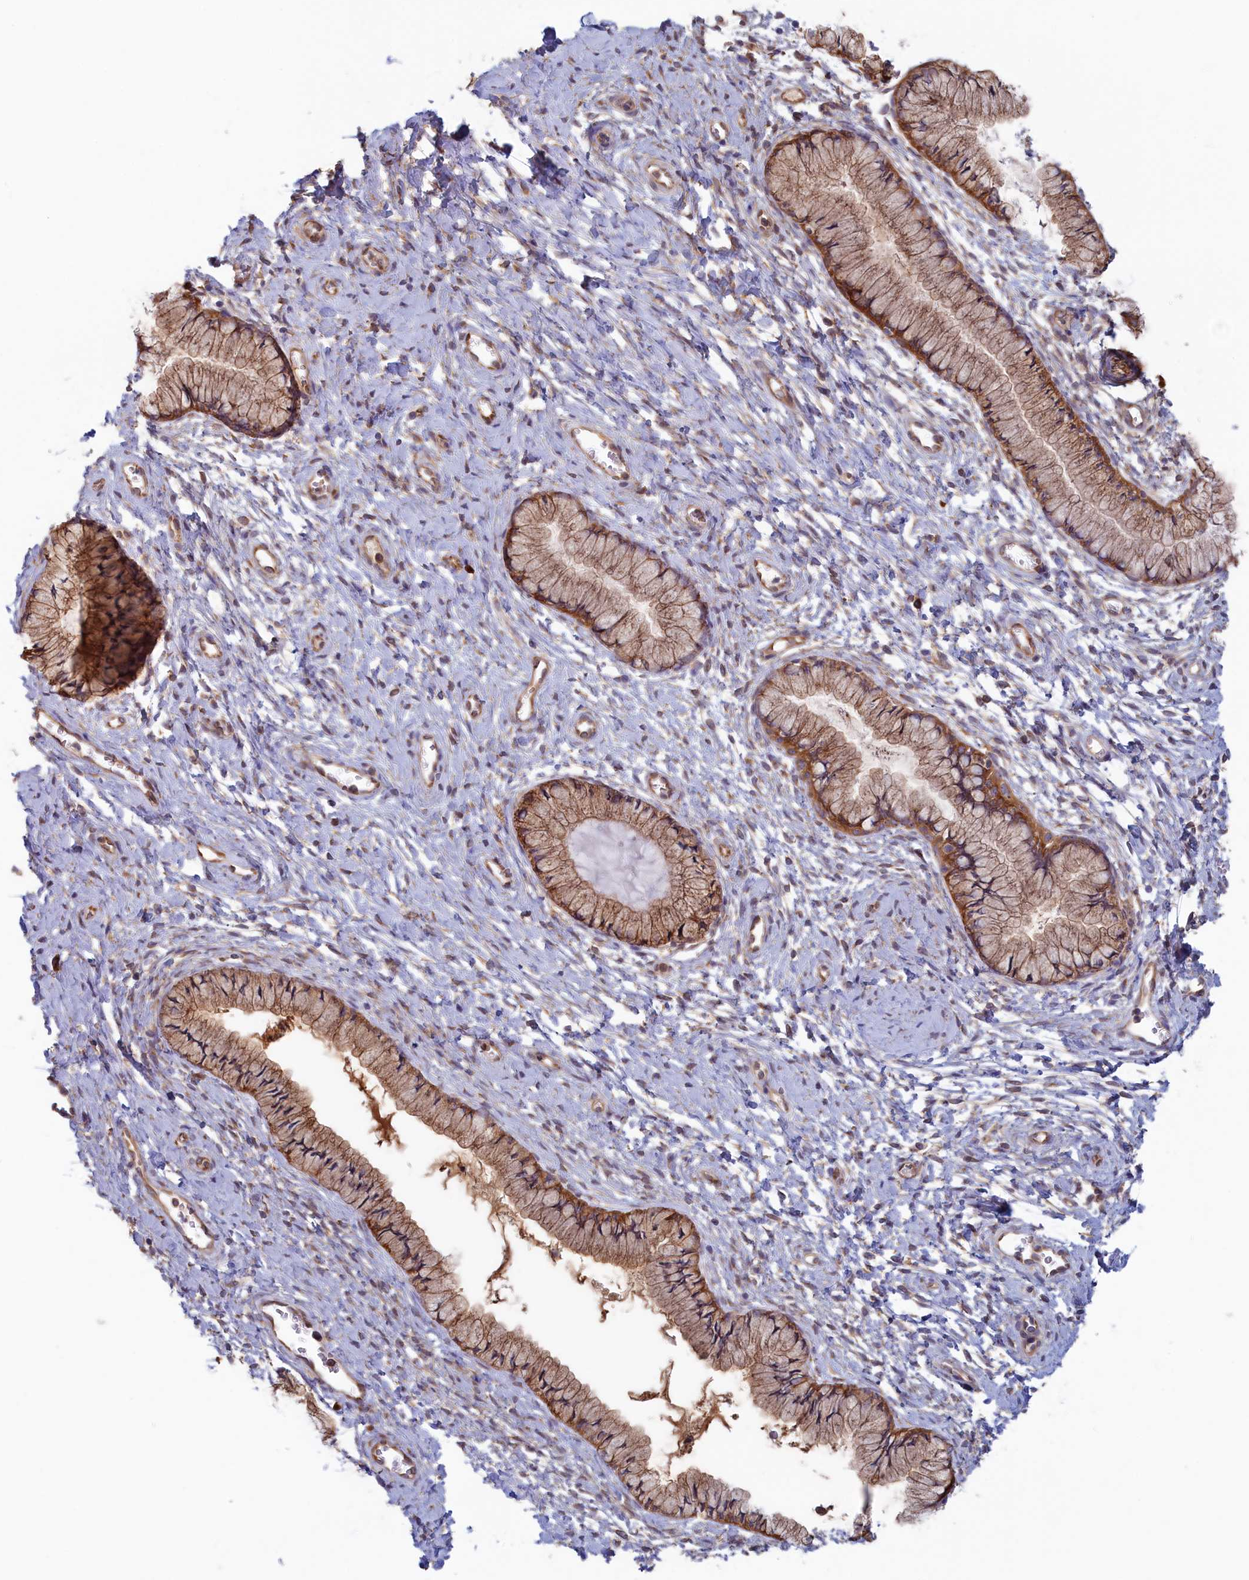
{"staining": {"intensity": "moderate", "quantity": ">75%", "location": "cytoplasmic/membranous"}, "tissue": "cervix", "cell_type": "Glandular cells", "image_type": "normal", "snomed": [{"axis": "morphology", "description": "Normal tissue, NOS"}, {"axis": "topography", "description": "Cervix"}], "caption": "Moderate cytoplasmic/membranous staining is appreciated in about >75% of glandular cells in benign cervix.", "gene": "SYNDIG1L", "patient": {"sex": "female", "age": 42}}